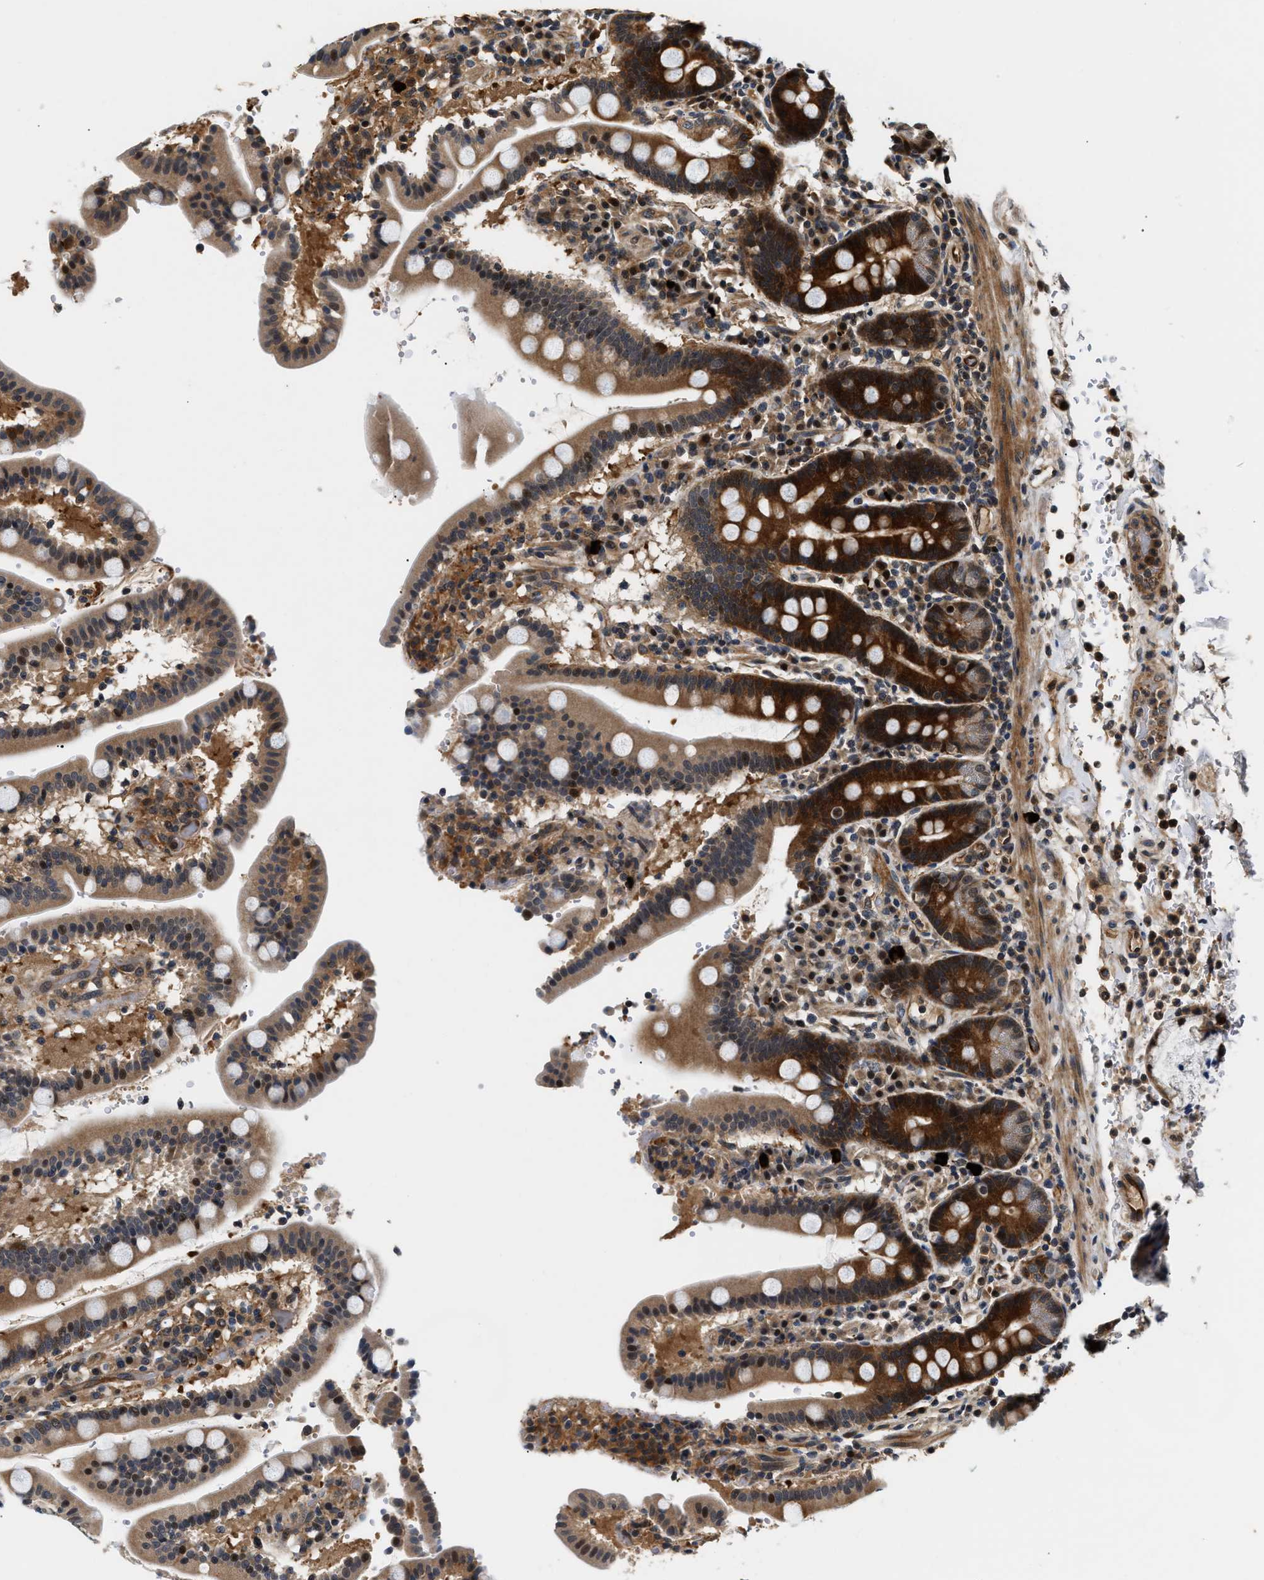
{"staining": {"intensity": "strong", "quantity": ">75%", "location": "cytoplasmic/membranous,nuclear"}, "tissue": "duodenum", "cell_type": "Glandular cells", "image_type": "normal", "snomed": [{"axis": "morphology", "description": "Normal tissue, NOS"}, {"axis": "topography", "description": "Small intestine, NOS"}], "caption": "Immunohistochemical staining of unremarkable duodenum reveals high levels of strong cytoplasmic/membranous,nuclear expression in approximately >75% of glandular cells. (DAB (3,3'-diaminobenzidine) IHC, brown staining for protein, blue staining for nuclei).", "gene": "TUT7", "patient": {"sex": "female", "age": 71}}